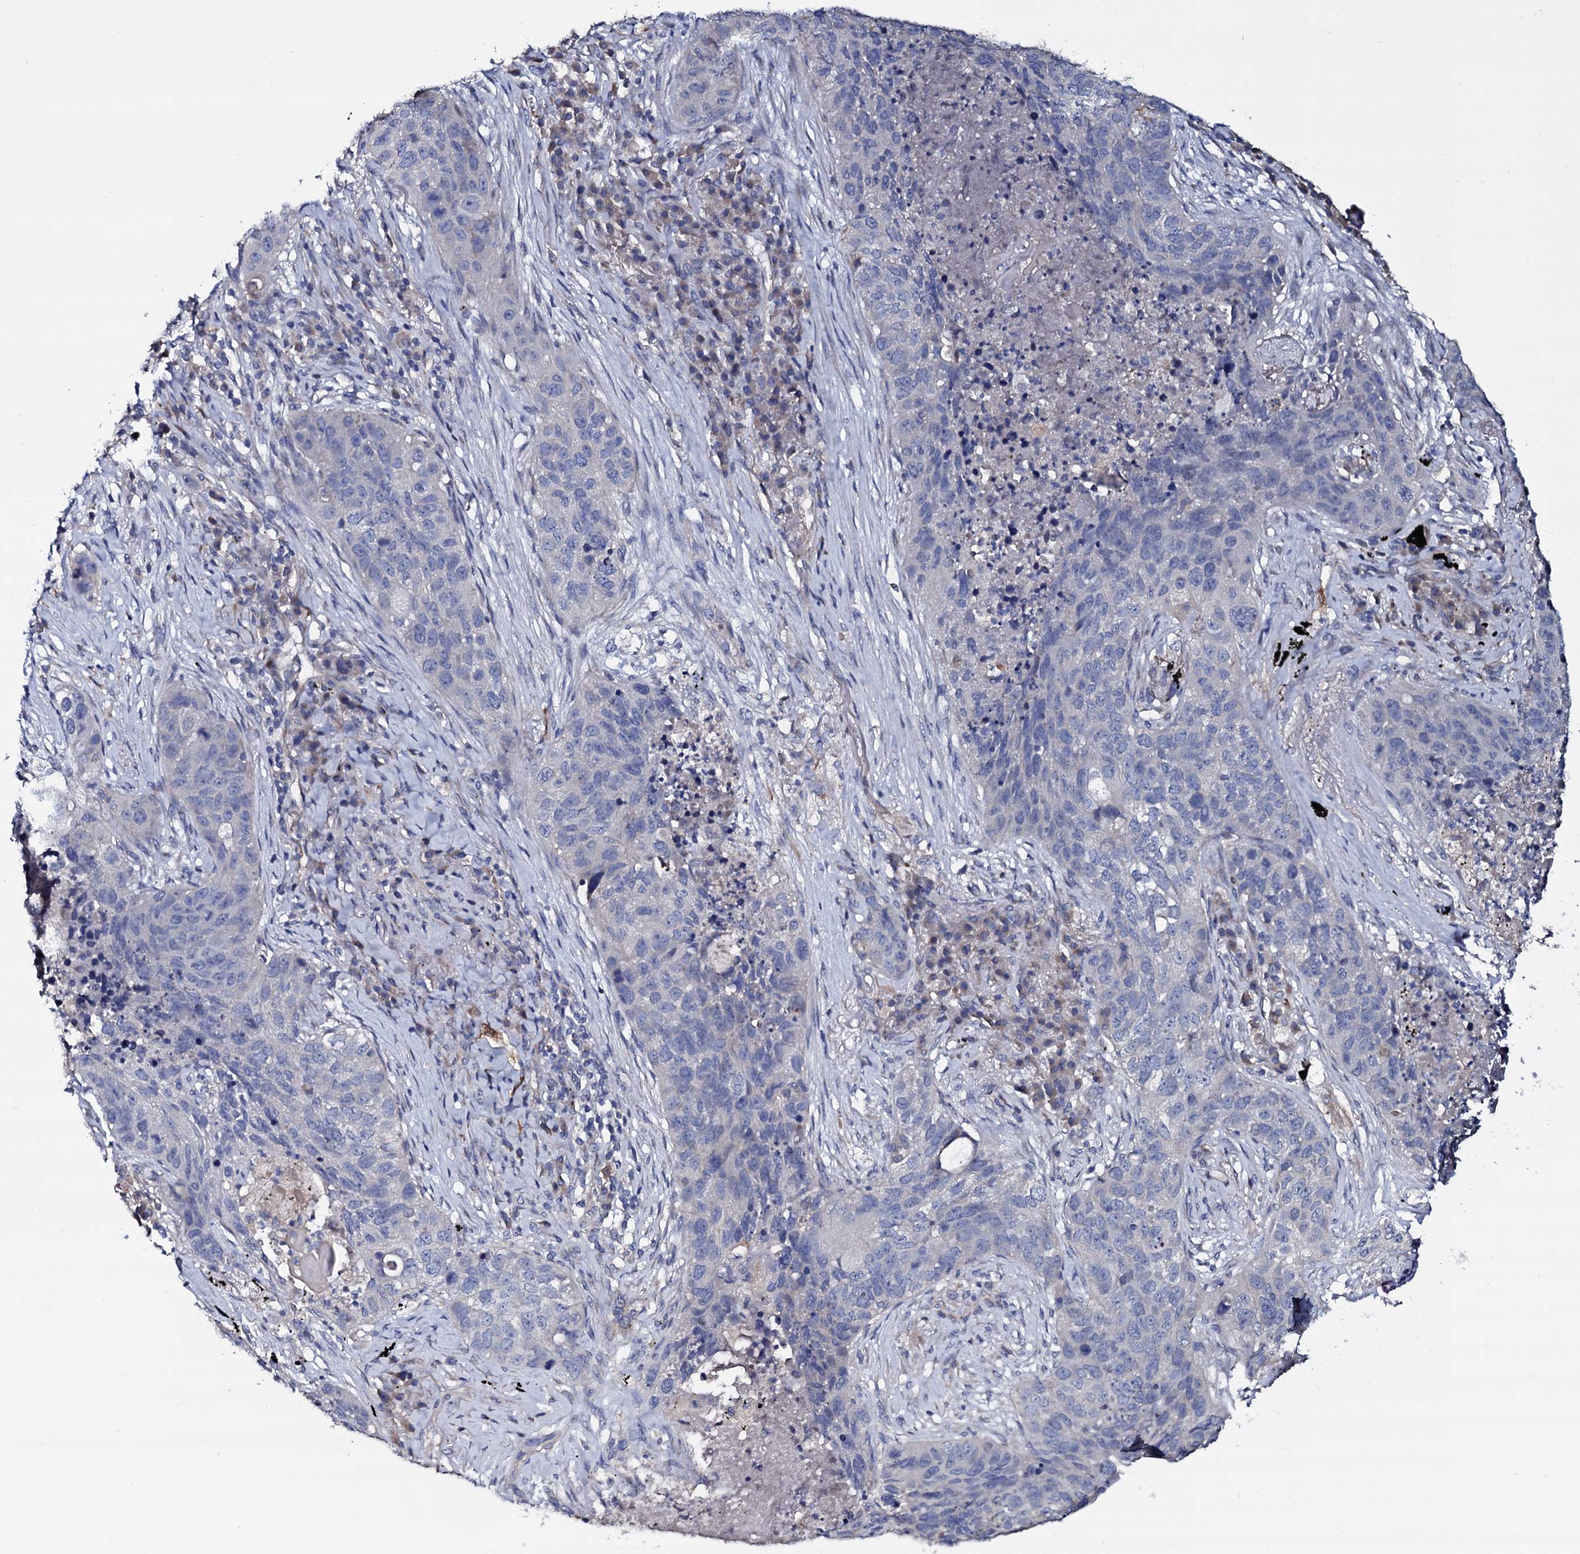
{"staining": {"intensity": "negative", "quantity": "none", "location": "none"}, "tissue": "lung cancer", "cell_type": "Tumor cells", "image_type": "cancer", "snomed": [{"axis": "morphology", "description": "Squamous cell carcinoma, NOS"}, {"axis": "topography", "description": "Lung"}], "caption": "A high-resolution image shows IHC staining of lung cancer, which demonstrates no significant positivity in tumor cells. (DAB immunohistochemistry visualized using brightfield microscopy, high magnification).", "gene": "BCL2L14", "patient": {"sex": "female", "age": 63}}